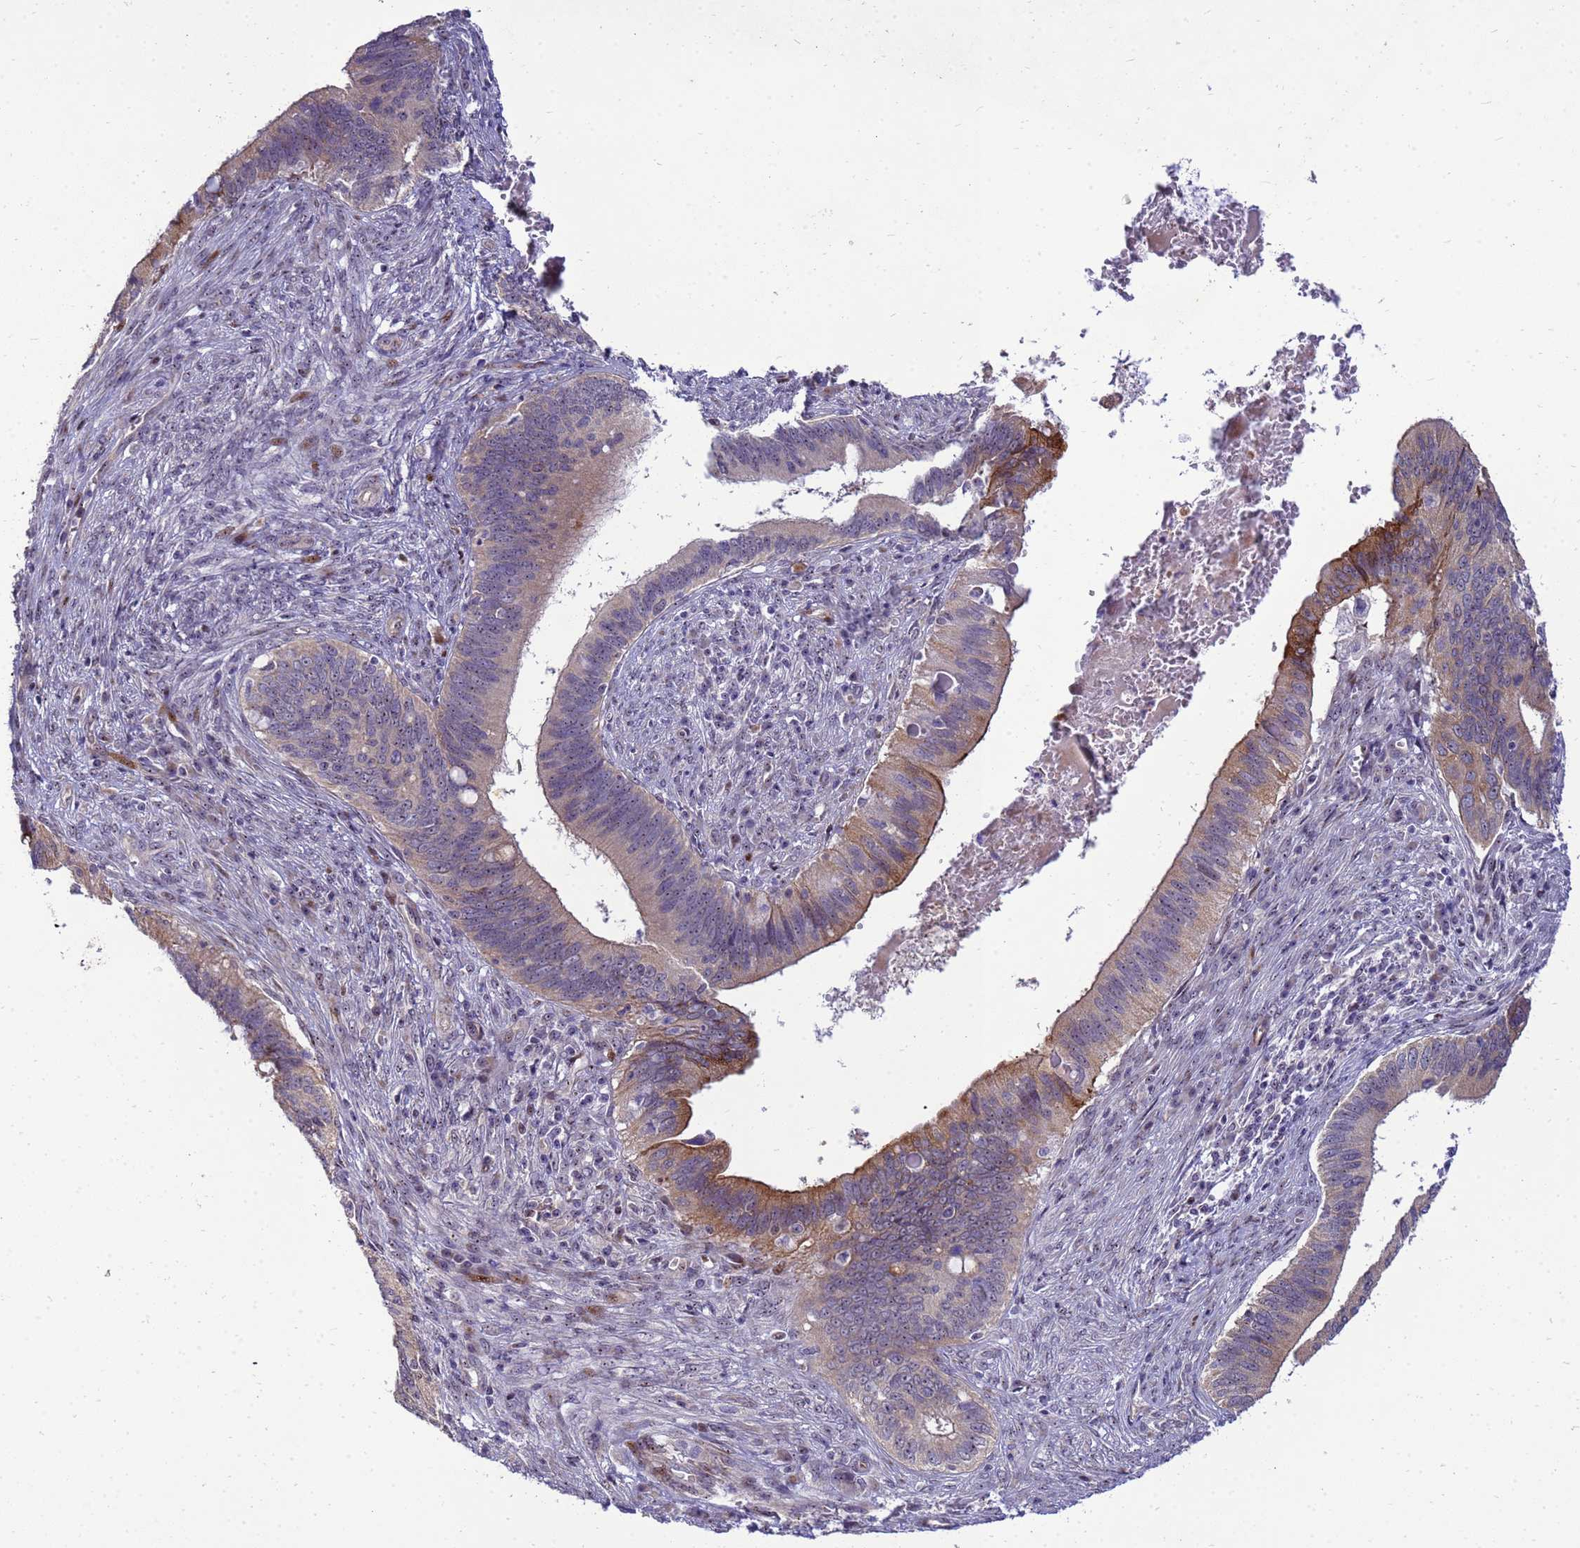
{"staining": {"intensity": "moderate", "quantity": "<25%", "location": "cytoplasmic/membranous"}, "tissue": "cervical cancer", "cell_type": "Tumor cells", "image_type": "cancer", "snomed": [{"axis": "morphology", "description": "Adenocarcinoma, NOS"}, {"axis": "topography", "description": "Cervix"}], "caption": "There is low levels of moderate cytoplasmic/membranous positivity in tumor cells of adenocarcinoma (cervical), as demonstrated by immunohistochemical staining (brown color).", "gene": "RSPO1", "patient": {"sex": "female", "age": 42}}